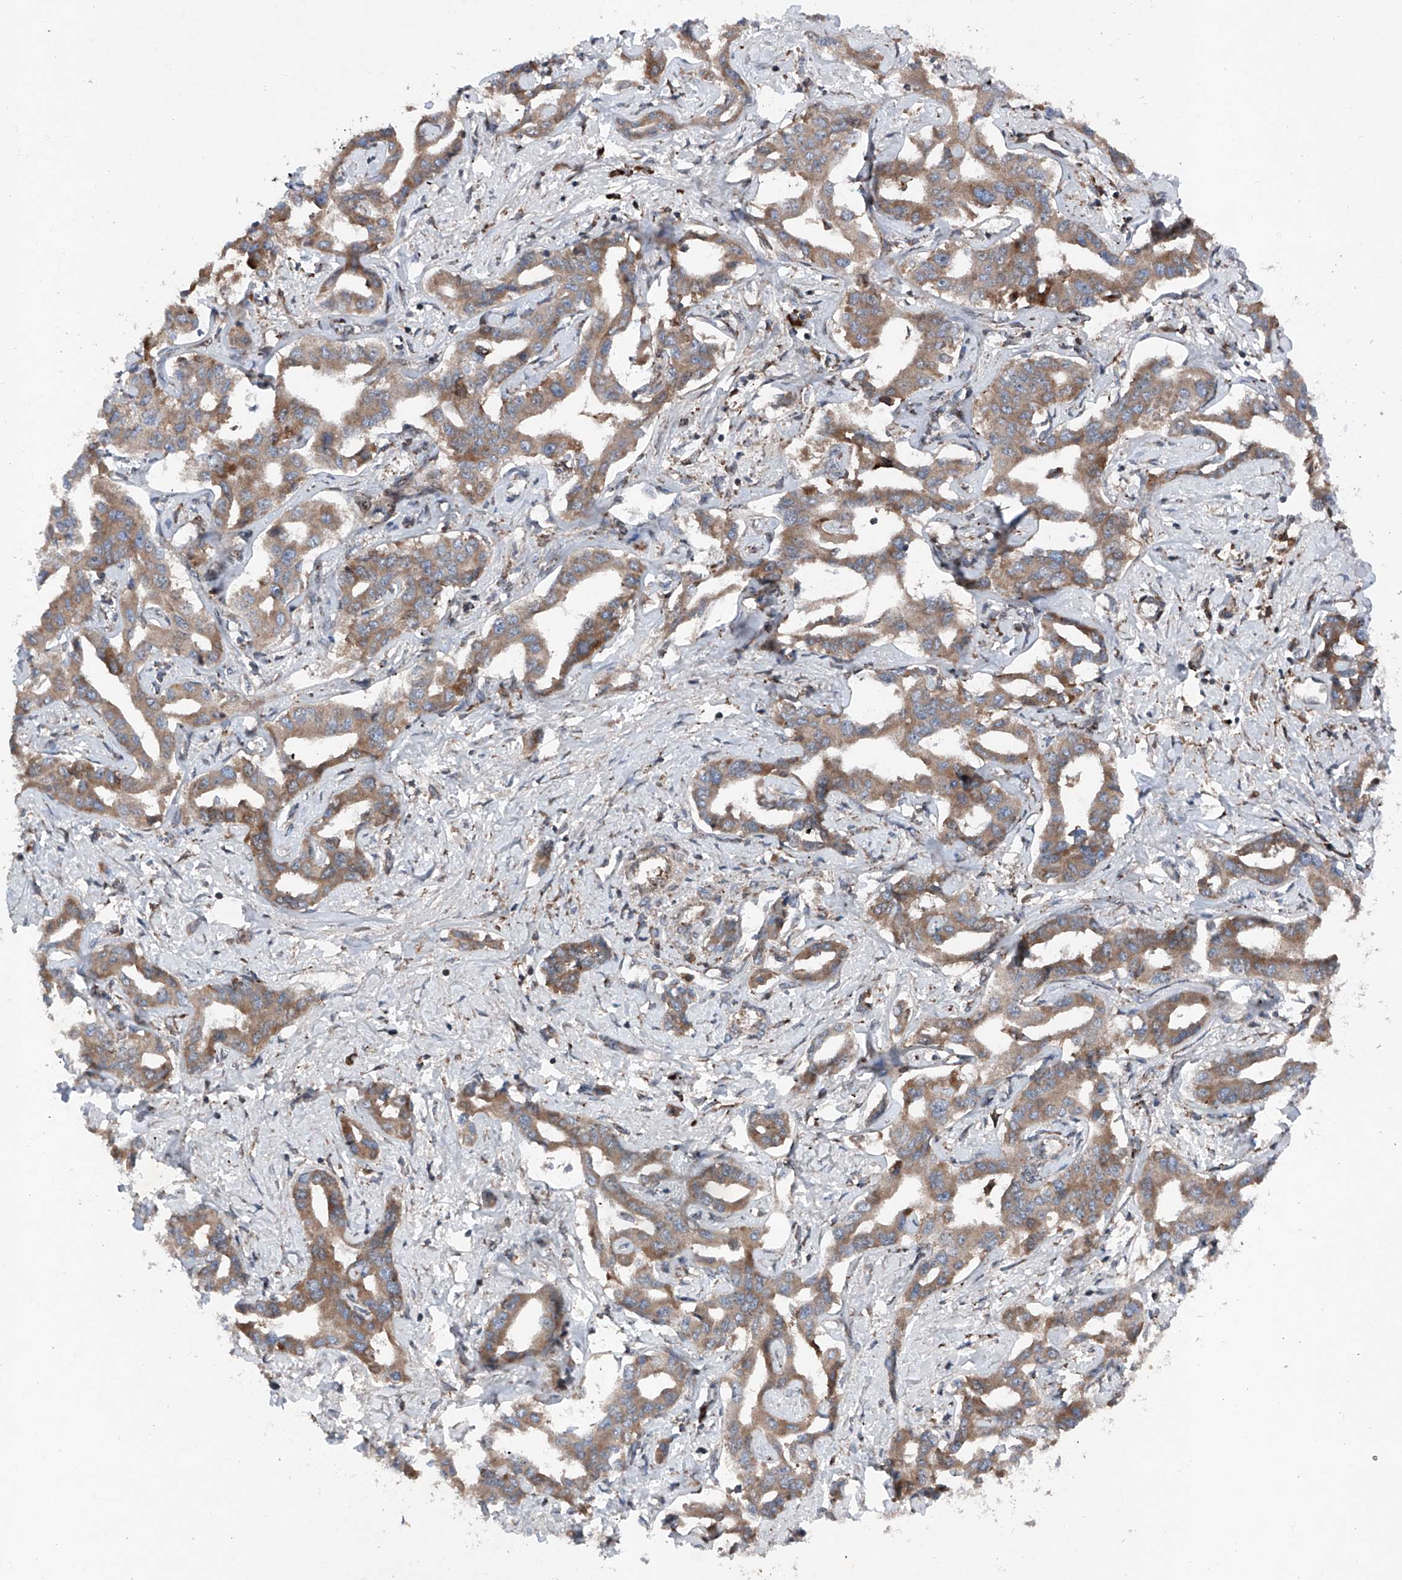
{"staining": {"intensity": "moderate", "quantity": ">75%", "location": "cytoplasmic/membranous"}, "tissue": "liver cancer", "cell_type": "Tumor cells", "image_type": "cancer", "snomed": [{"axis": "morphology", "description": "Cholangiocarcinoma"}, {"axis": "topography", "description": "Liver"}], "caption": "Immunohistochemistry (IHC) image of neoplastic tissue: liver cancer stained using immunohistochemistry (IHC) shows medium levels of moderate protein expression localized specifically in the cytoplasmic/membranous of tumor cells, appearing as a cytoplasmic/membranous brown color.", "gene": "DAD1", "patient": {"sex": "male", "age": 59}}